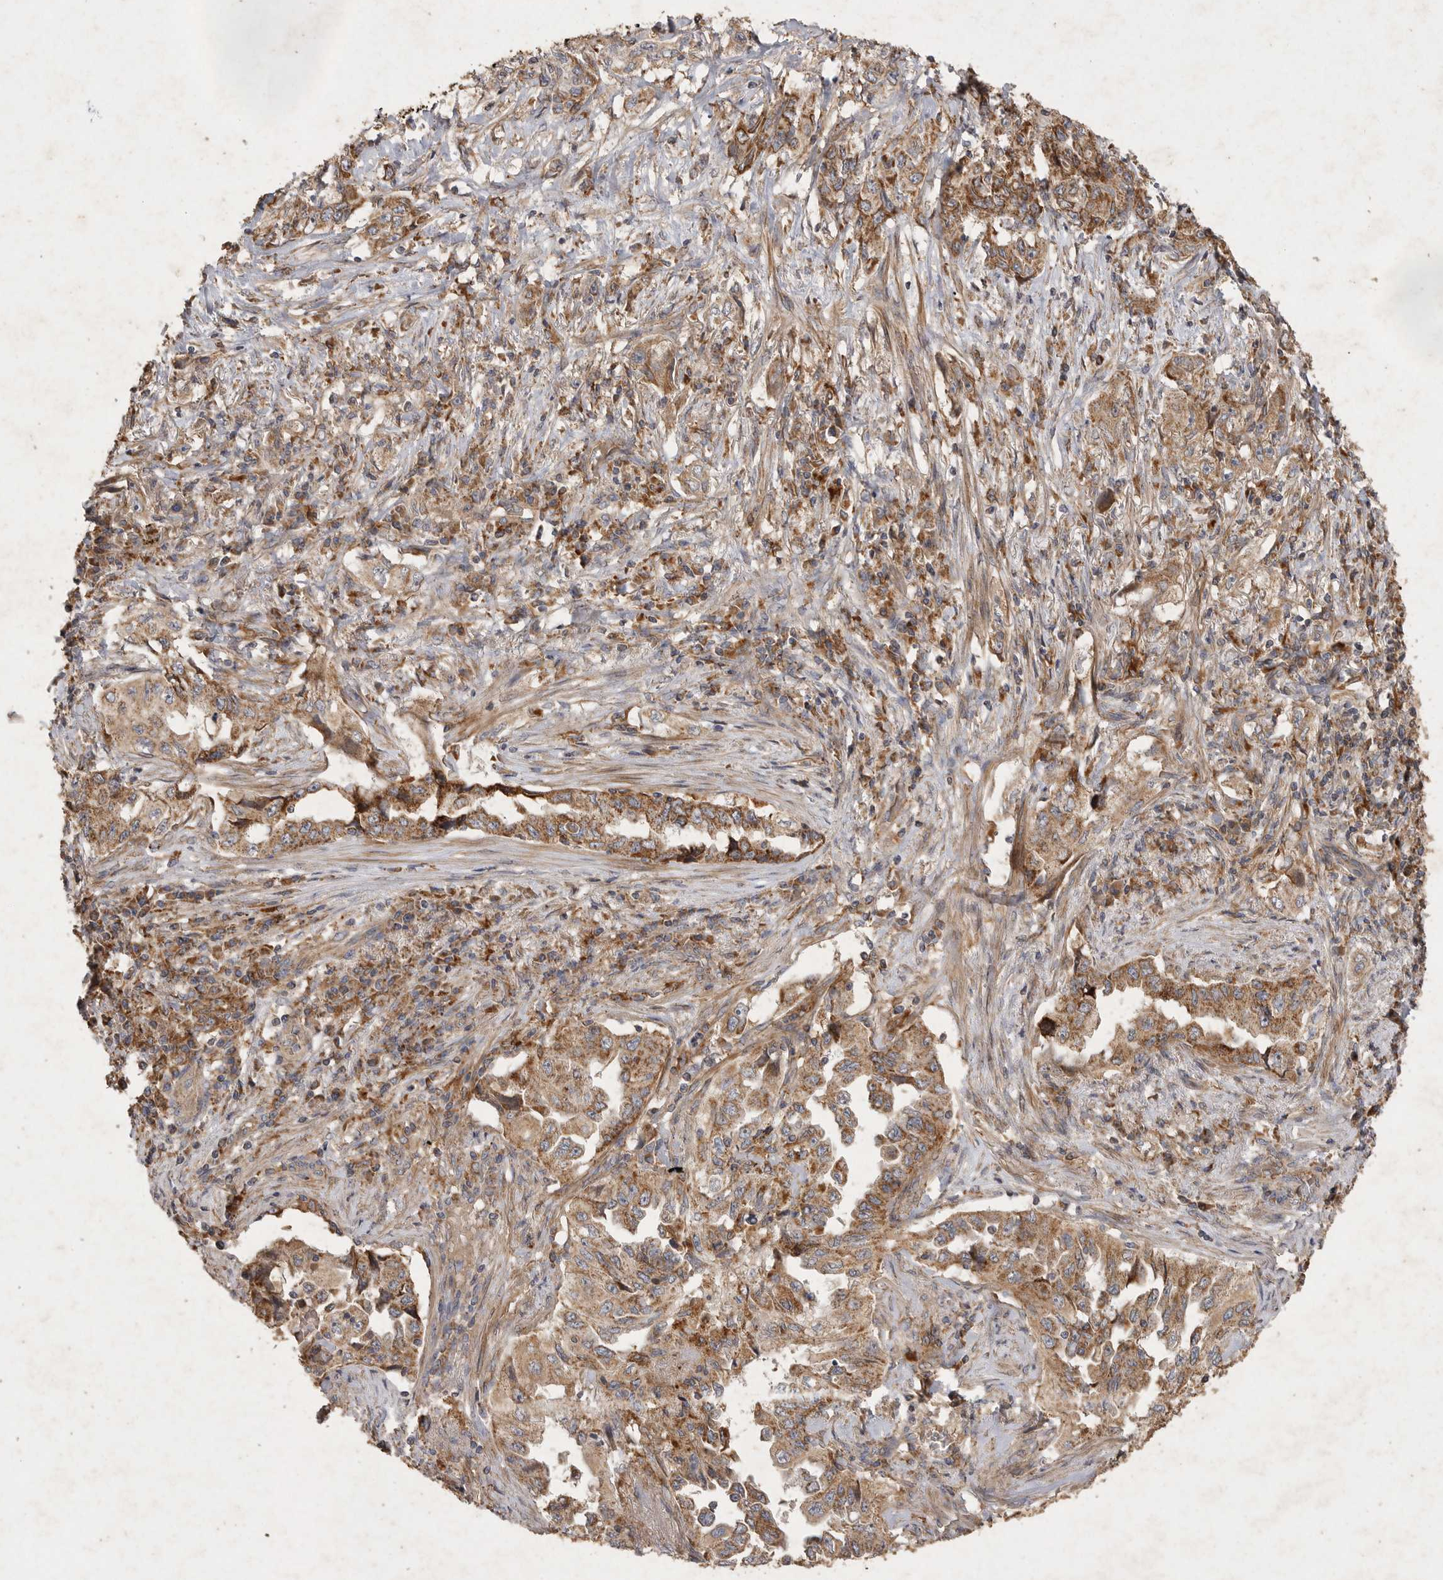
{"staining": {"intensity": "moderate", "quantity": ">75%", "location": "cytoplasmic/membranous"}, "tissue": "lung cancer", "cell_type": "Tumor cells", "image_type": "cancer", "snomed": [{"axis": "morphology", "description": "Adenocarcinoma, NOS"}, {"axis": "topography", "description": "Lung"}], "caption": "Lung adenocarcinoma stained for a protein (brown) displays moderate cytoplasmic/membranous positive staining in about >75% of tumor cells.", "gene": "MRPL41", "patient": {"sex": "female", "age": 51}}